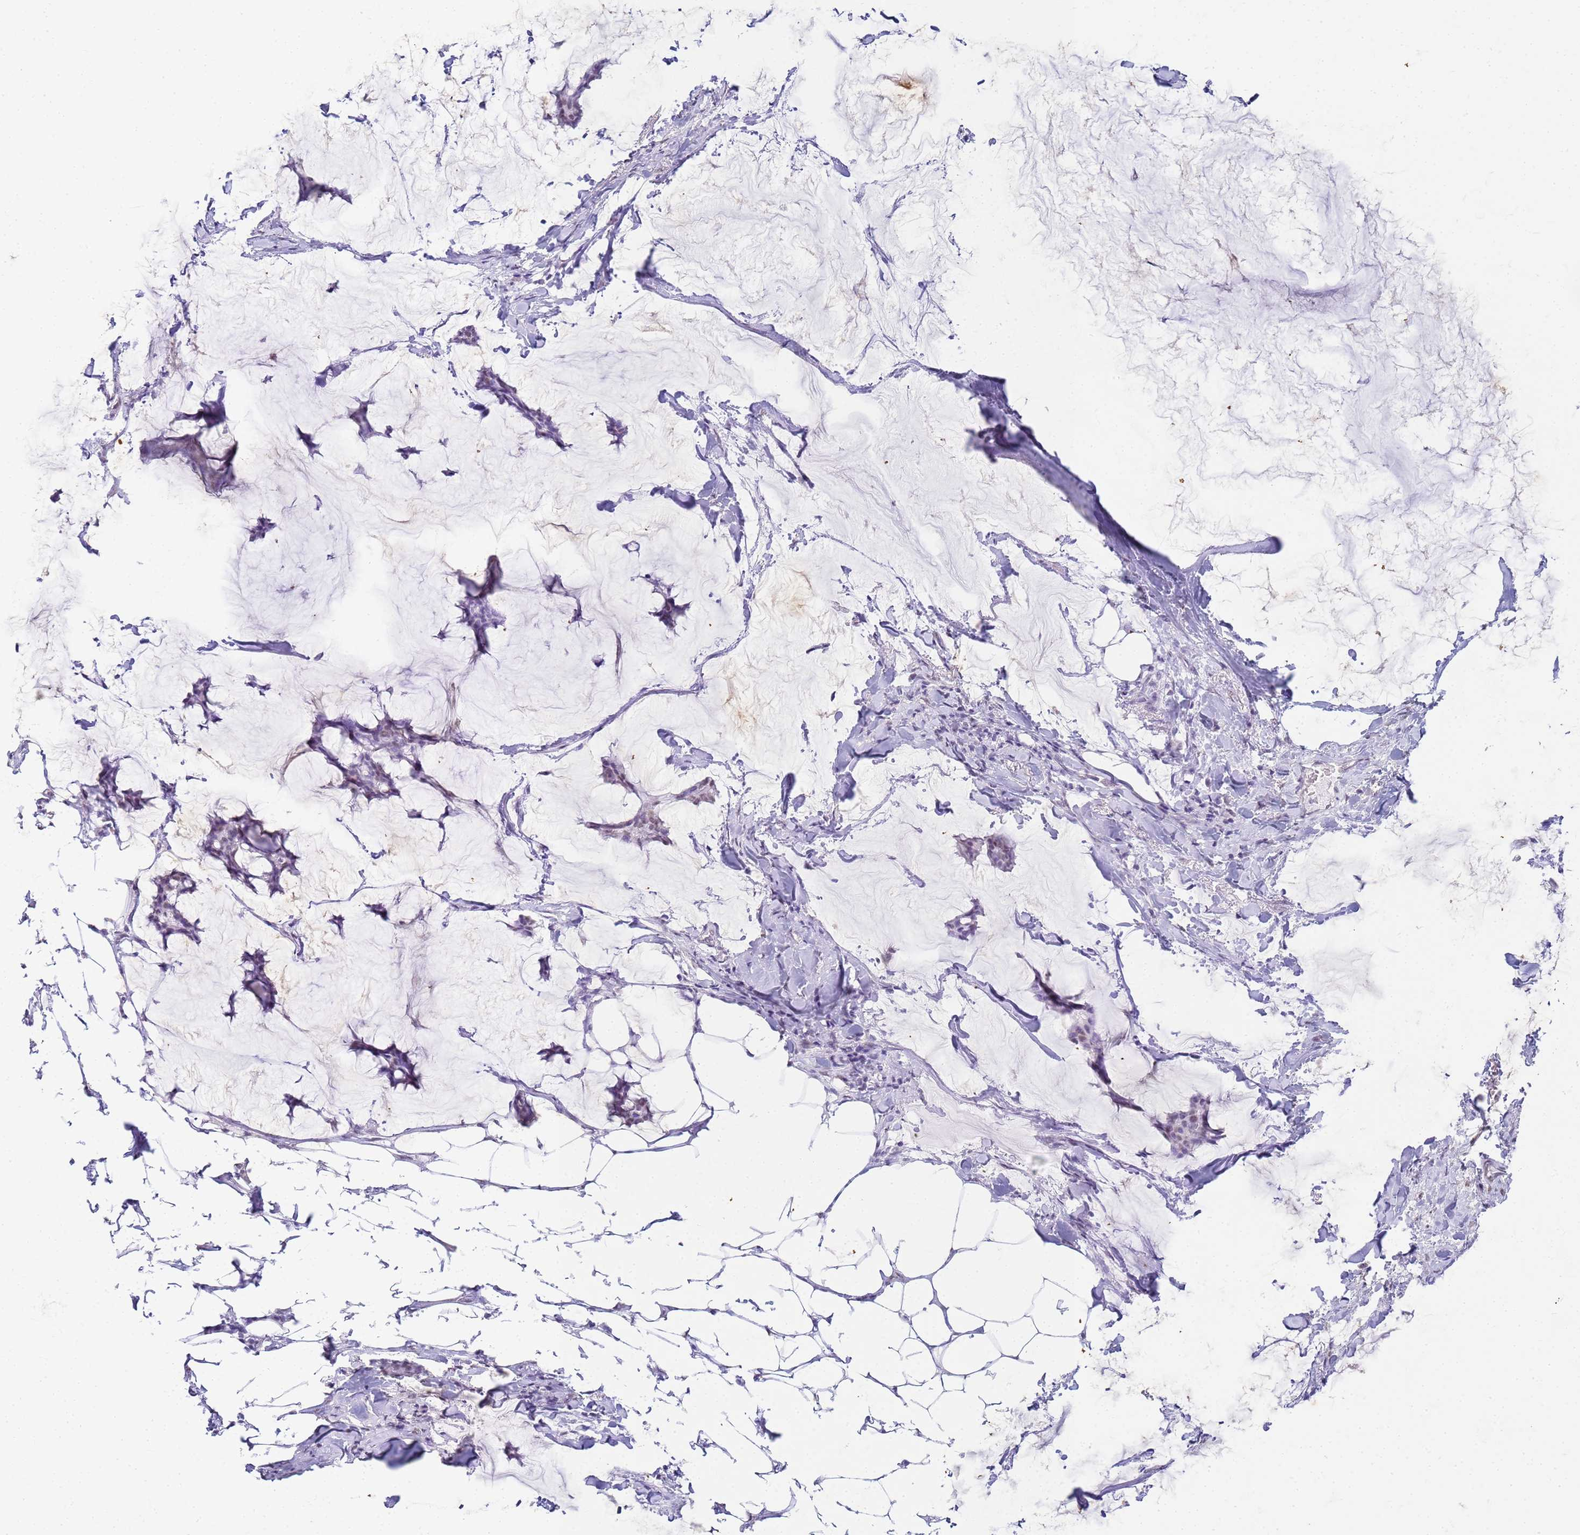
{"staining": {"intensity": "negative", "quantity": "none", "location": "none"}, "tissue": "breast cancer", "cell_type": "Tumor cells", "image_type": "cancer", "snomed": [{"axis": "morphology", "description": "Duct carcinoma"}, {"axis": "topography", "description": "Breast"}], "caption": "DAB immunohistochemical staining of human breast cancer demonstrates no significant positivity in tumor cells. (DAB (3,3'-diaminobenzidine) immunohistochemistry, high magnification).", "gene": "SLC7A9", "patient": {"sex": "female", "age": 93}}